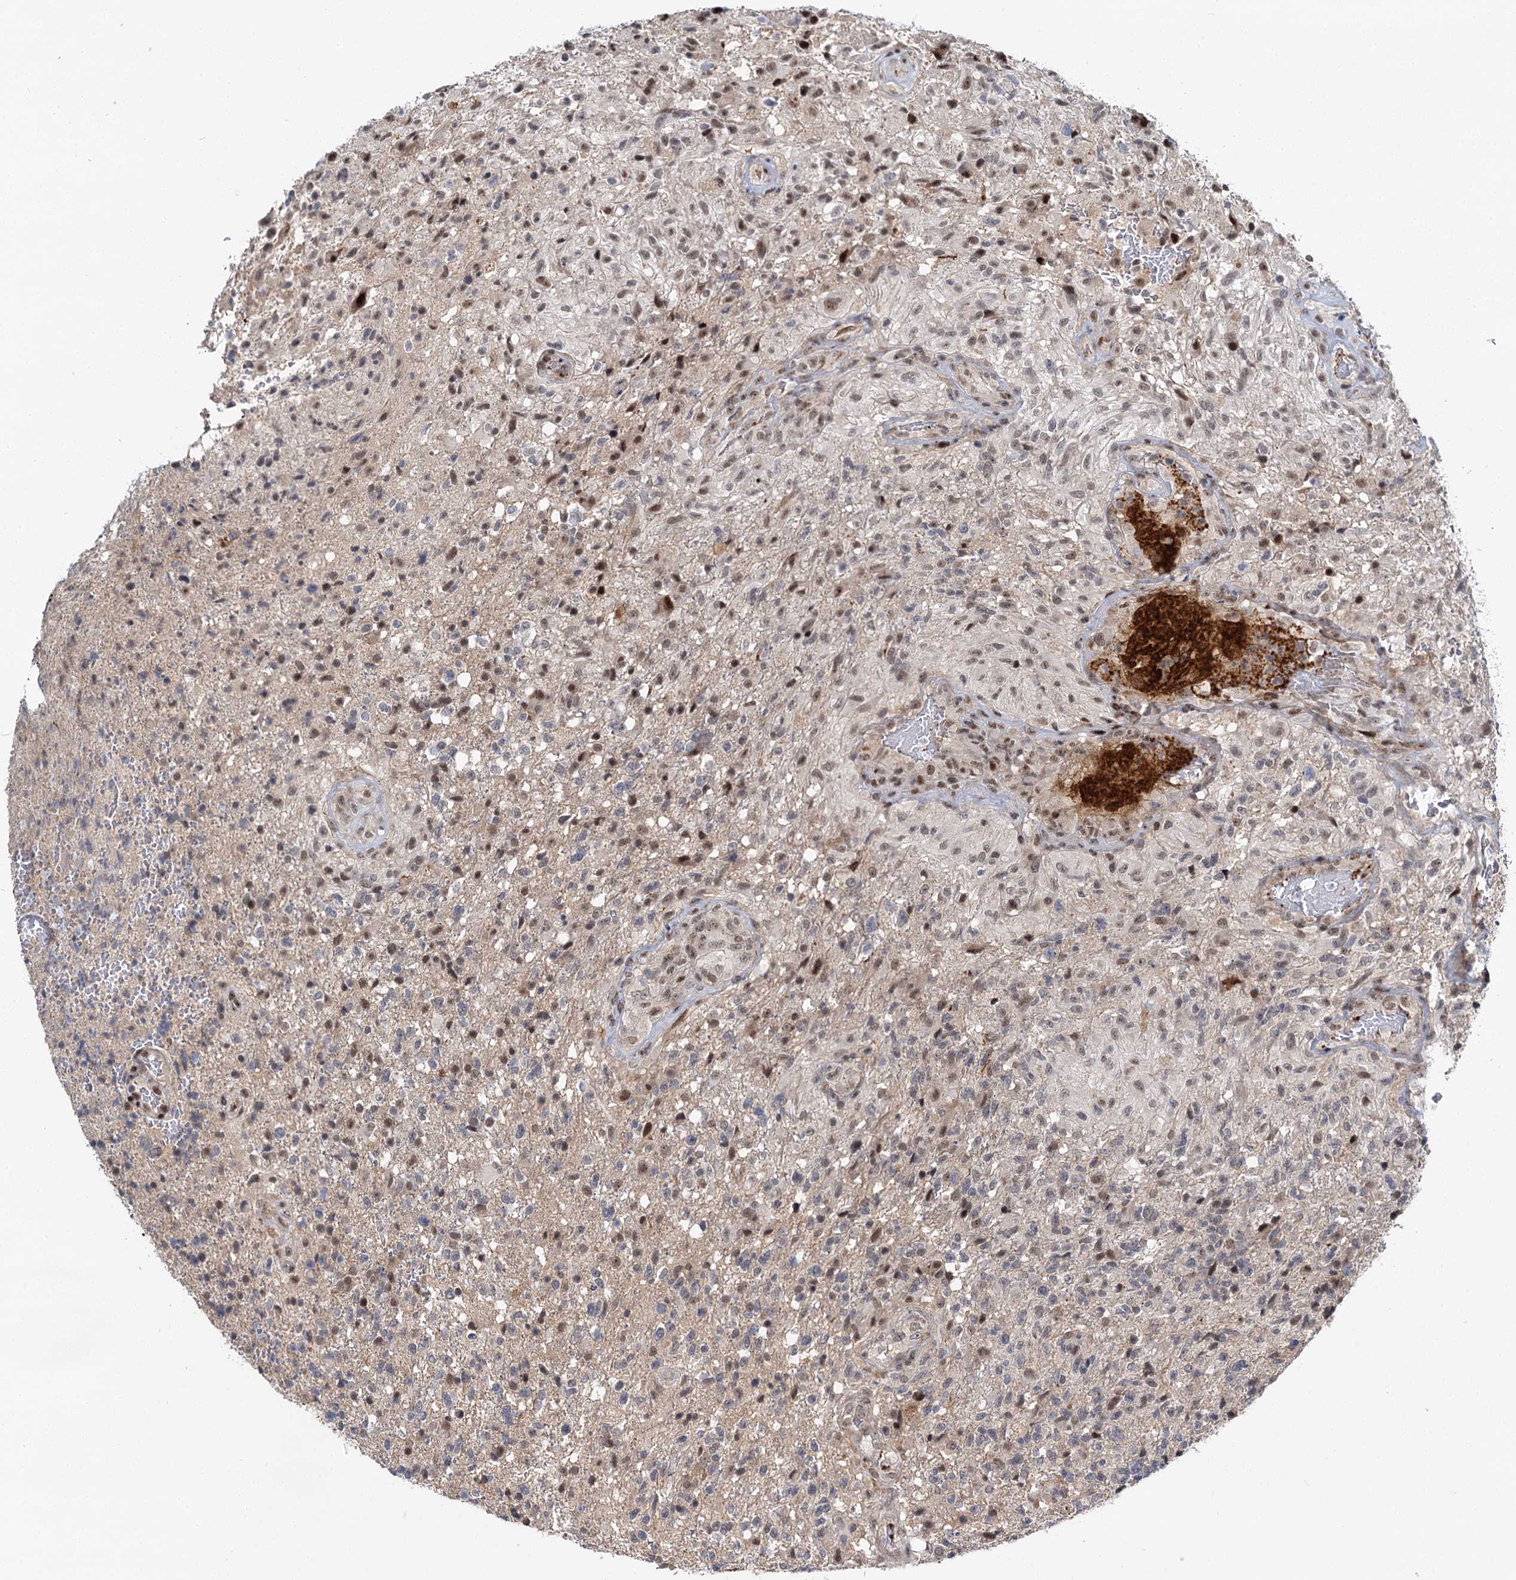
{"staining": {"intensity": "weak", "quantity": "25%-75%", "location": "nuclear"}, "tissue": "glioma", "cell_type": "Tumor cells", "image_type": "cancer", "snomed": [{"axis": "morphology", "description": "Glioma, malignant, High grade"}, {"axis": "topography", "description": "Brain"}], "caption": "A micrograph of glioma stained for a protein exhibits weak nuclear brown staining in tumor cells. The protein is shown in brown color, while the nuclei are stained blue.", "gene": "MBD6", "patient": {"sex": "male", "age": 56}}